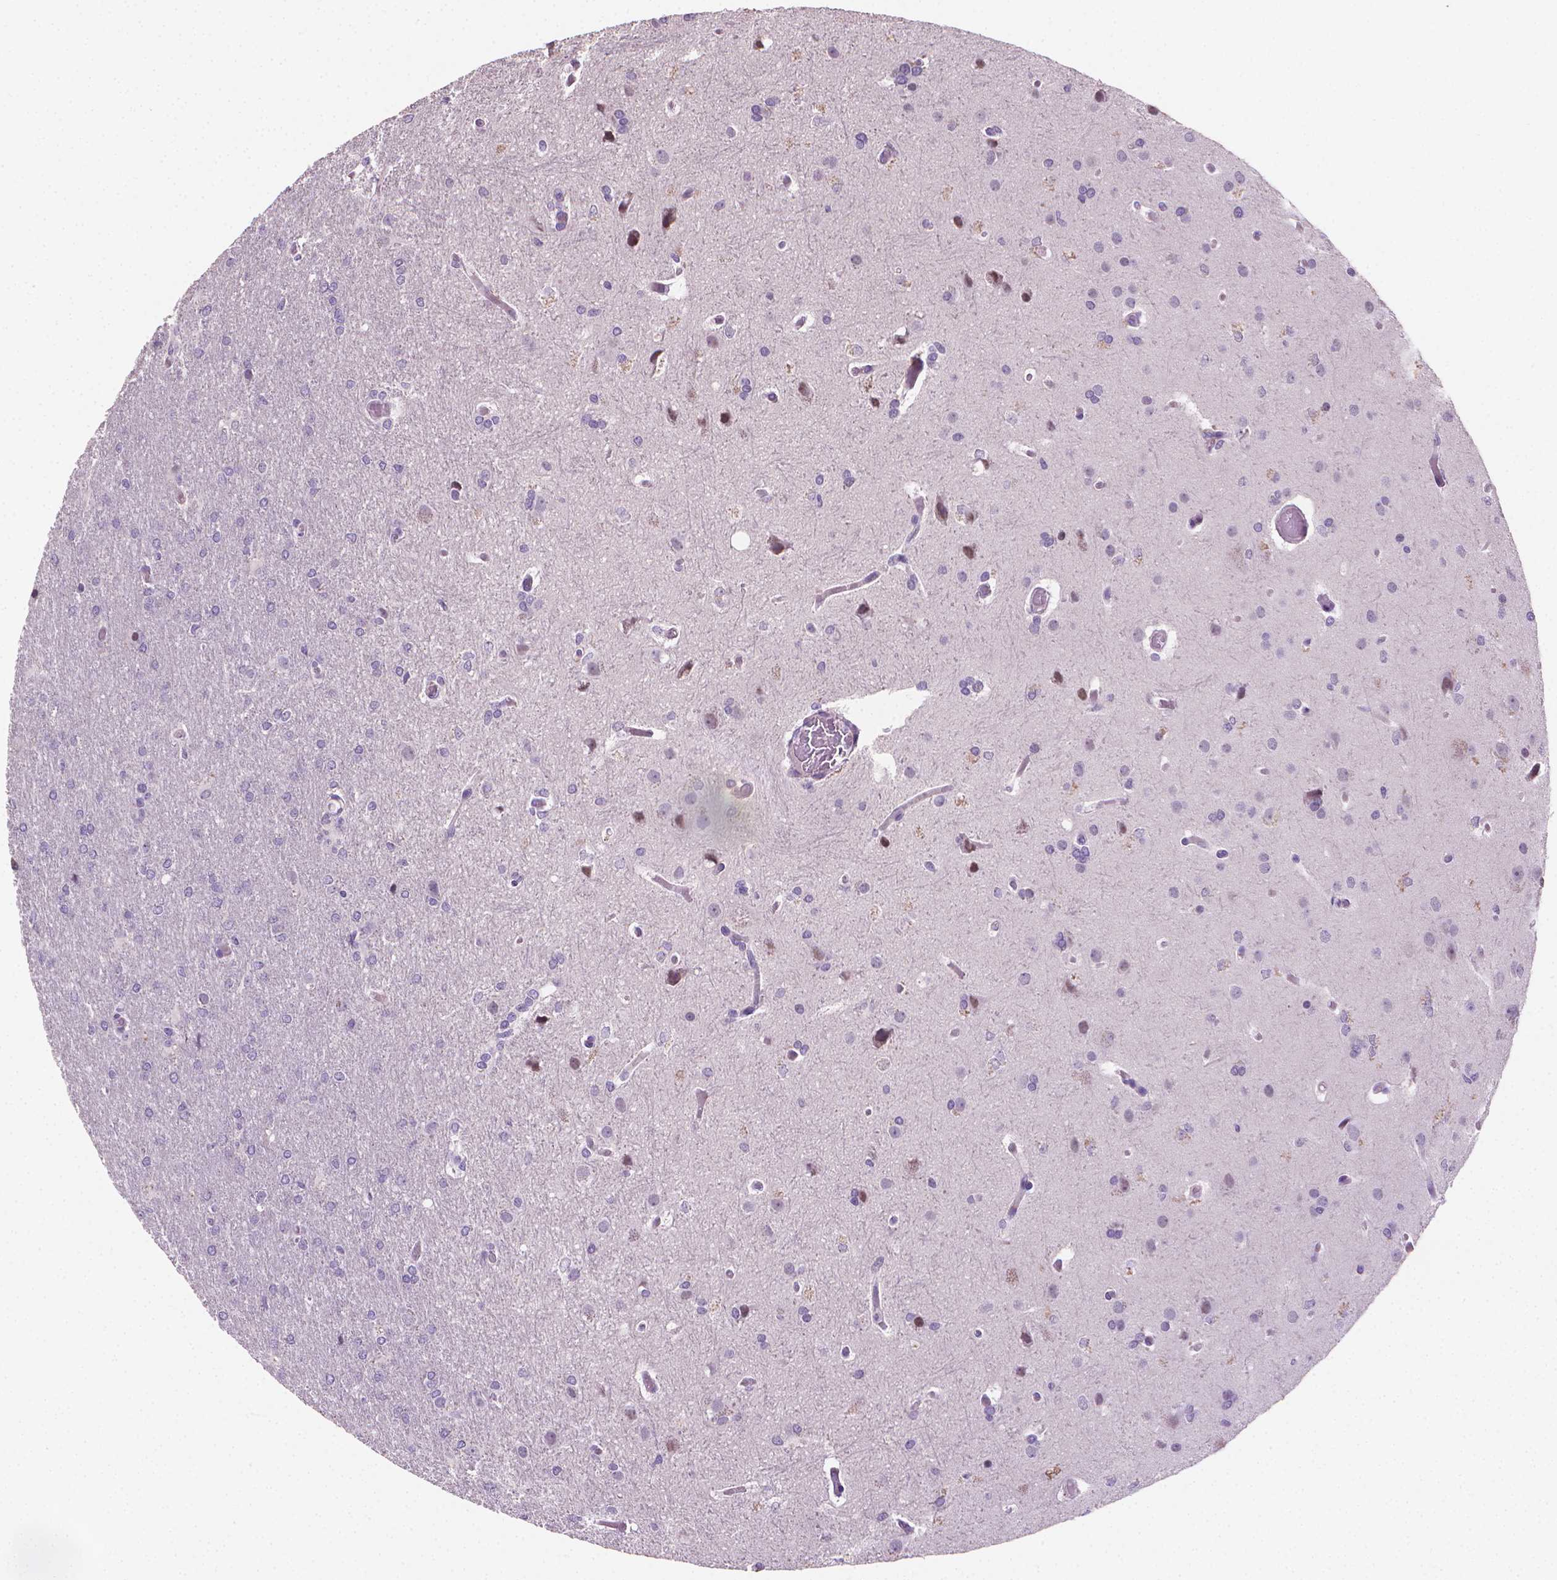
{"staining": {"intensity": "negative", "quantity": "none", "location": "none"}, "tissue": "glioma", "cell_type": "Tumor cells", "image_type": "cancer", "snomed": [{"axis": "morphology", "description": "Glioma, malignant, High grade"}, {"axis": "topography", "description": "Brain"}], "caption": "Human malignant high-grade glioma stained for a protein using immunohistochemistry (IHC) displays no expression in tumor cells.", "gene": "CLXN", "patient": {"sex": "male", "age": 68}}